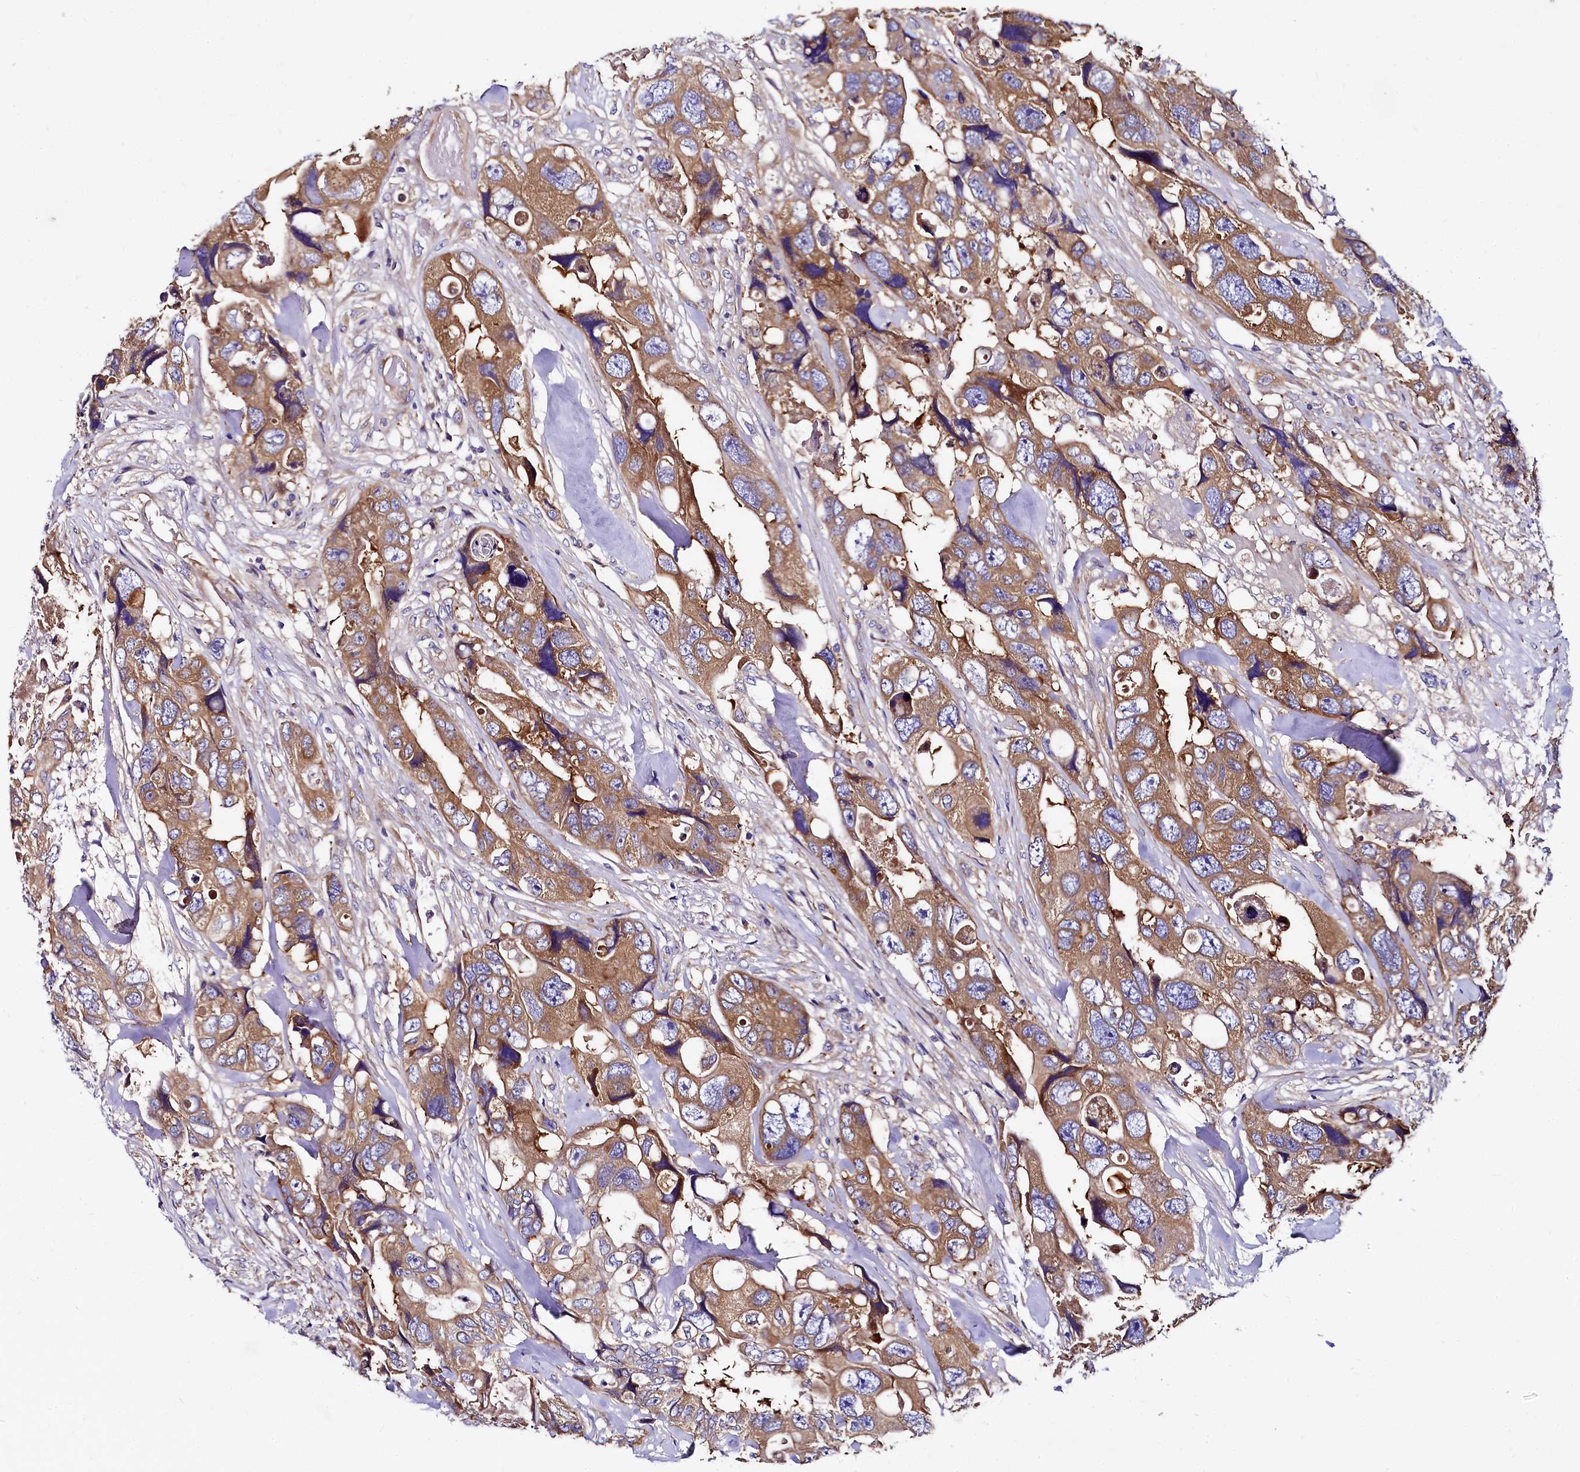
{"staining": {"intensity": "moderate", "quantity": ">75%", "location": "cytoplasmic/membranous"}, "tissue": "colorectal cancer", "cell_type": "Tumor cells", "image_type": "cancer", "snomed": [{"axis": "morphology", "description": "Adenocarcinoma, NOS"}, {"axis": "topography", "description": "Rectum"}], "caption": "Adenocarcinoma (colorectal) tissue reveals moderate cytoplasmic/membranous expression in approximately >75% of tumor cells", "gene": "QARS1", "patient": {"sex": "male", "age": 57}}